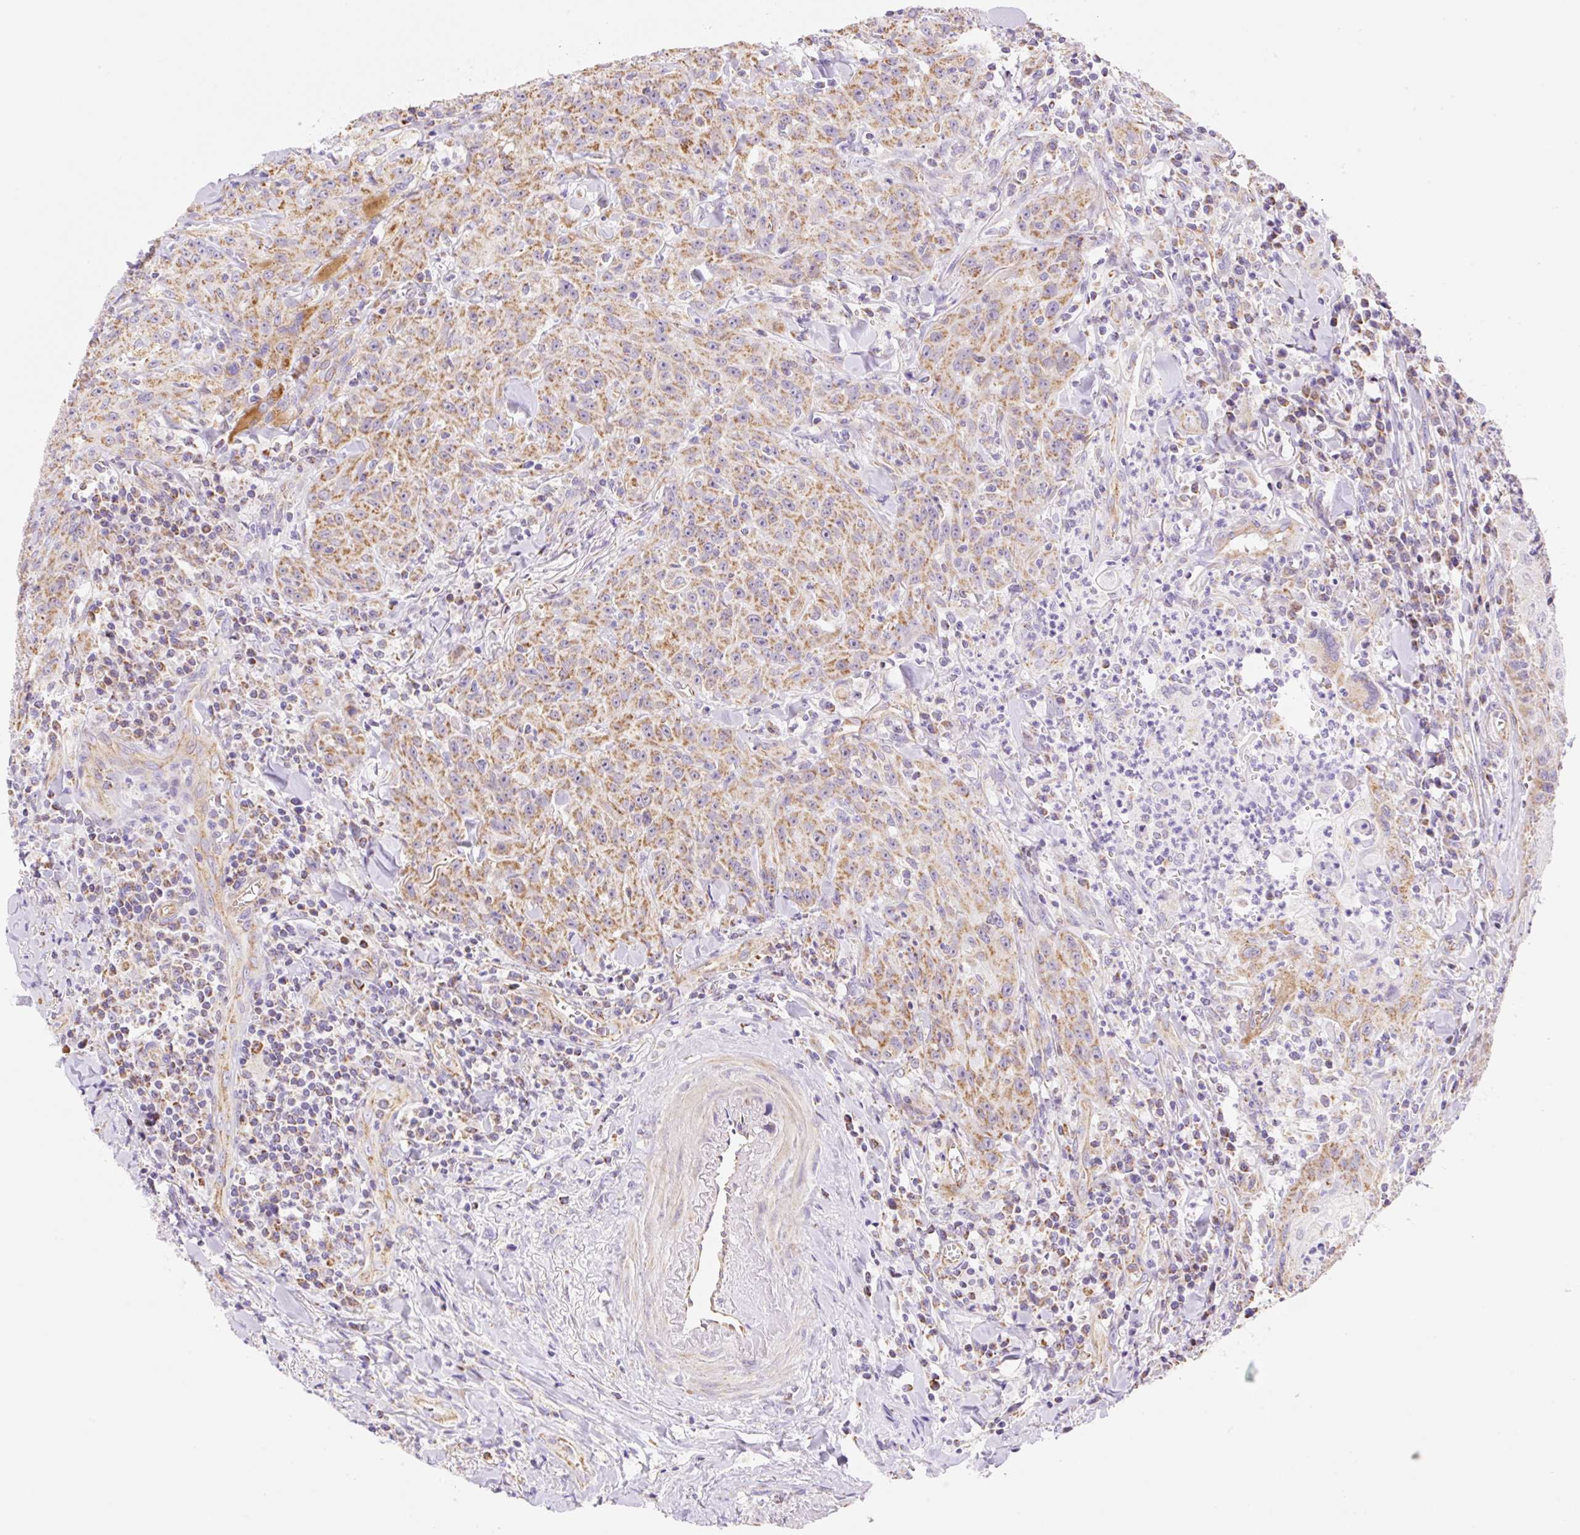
{"staining": {"intensity": "moderate", "quantity": "25%-75%", "location": "cytoplasmic/membranous"}, "tissue": "head and neck cancer", "cell_type": "Tumor cells", "image_type": "cancer", "snomed": [{"axis": "morphology", "description": "Normal tissue, NOS"}, {"axis": "morphology", "description": "Squamous cell carcinoma, NOS"}, {"axis": "topography", "description": "Oral tissue"}, {"axis": "topography", "description": "Head-Neck"}], "caption": "Protein analysis of head and neck squamous cell carcinoma tissue displays moderate cytoplasmic/membranous positivity in about 25%-75% of tumor cells.", "gene": "ESAM", "patient": {"sex": "female", "age": 70}}